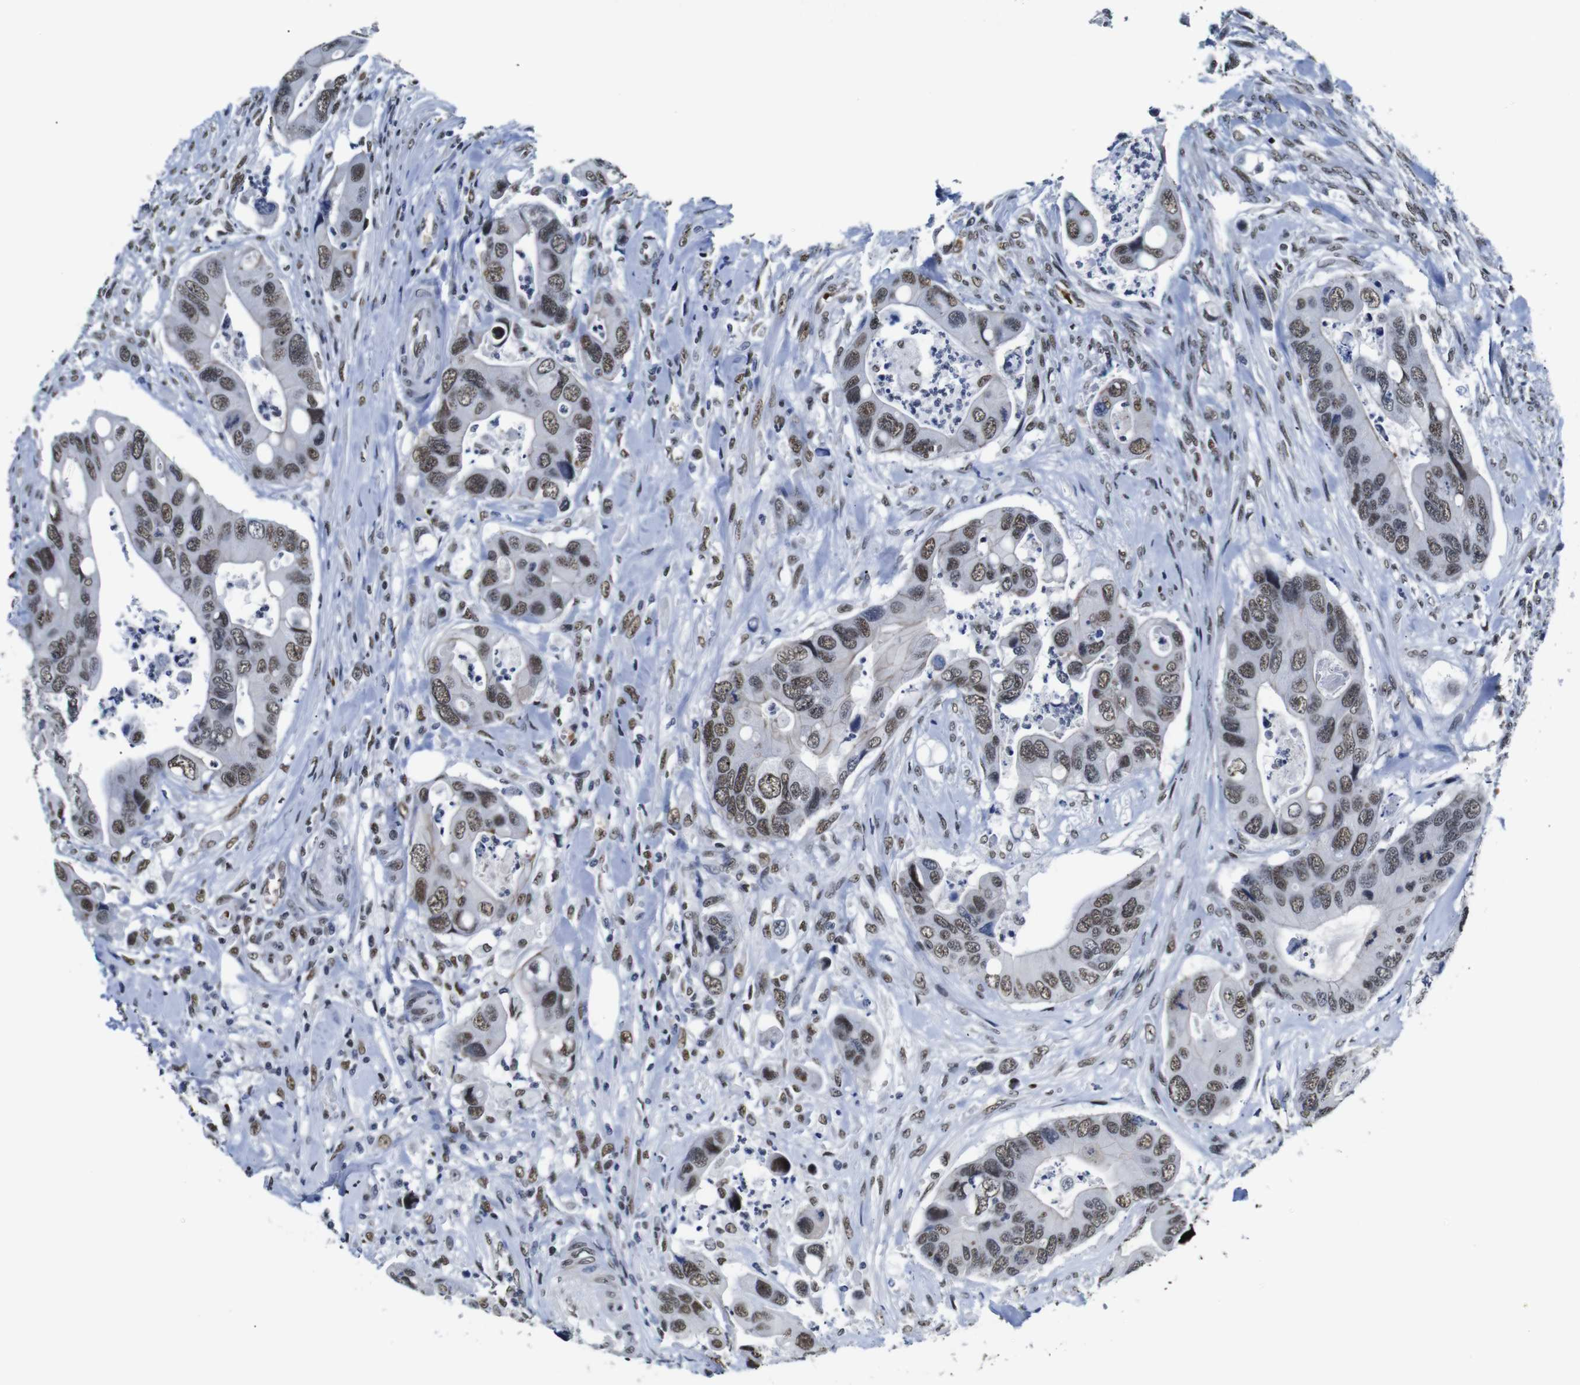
{"staining": {"intensity": "moderate", "quantity": ">75%", "location": "nuclear"}, "tissue": "colorectal cancer", "cell_type": "Tumor cells", "image_type": "cancer", "snomed": [{"axis": "morphology", "description": "Adenocarcinoma, NOS"}, {"axis": "topography", "description": "Rectum"}], "caption": "A high-resolution photomicrograph shows immunohistochemistry (IHC) staining of colorectal adenocarcinoma, which demonstrates moderate nuclear staining in about >75% of tumor cells. (Stains: DAB (3,3'-diaminobenzidine) in brown, nuclei in blue, Microscopy: brightfield microscopy at high magnification).", "gene": "ILDR2", "patient": {"sex": "female", "age": 57}}